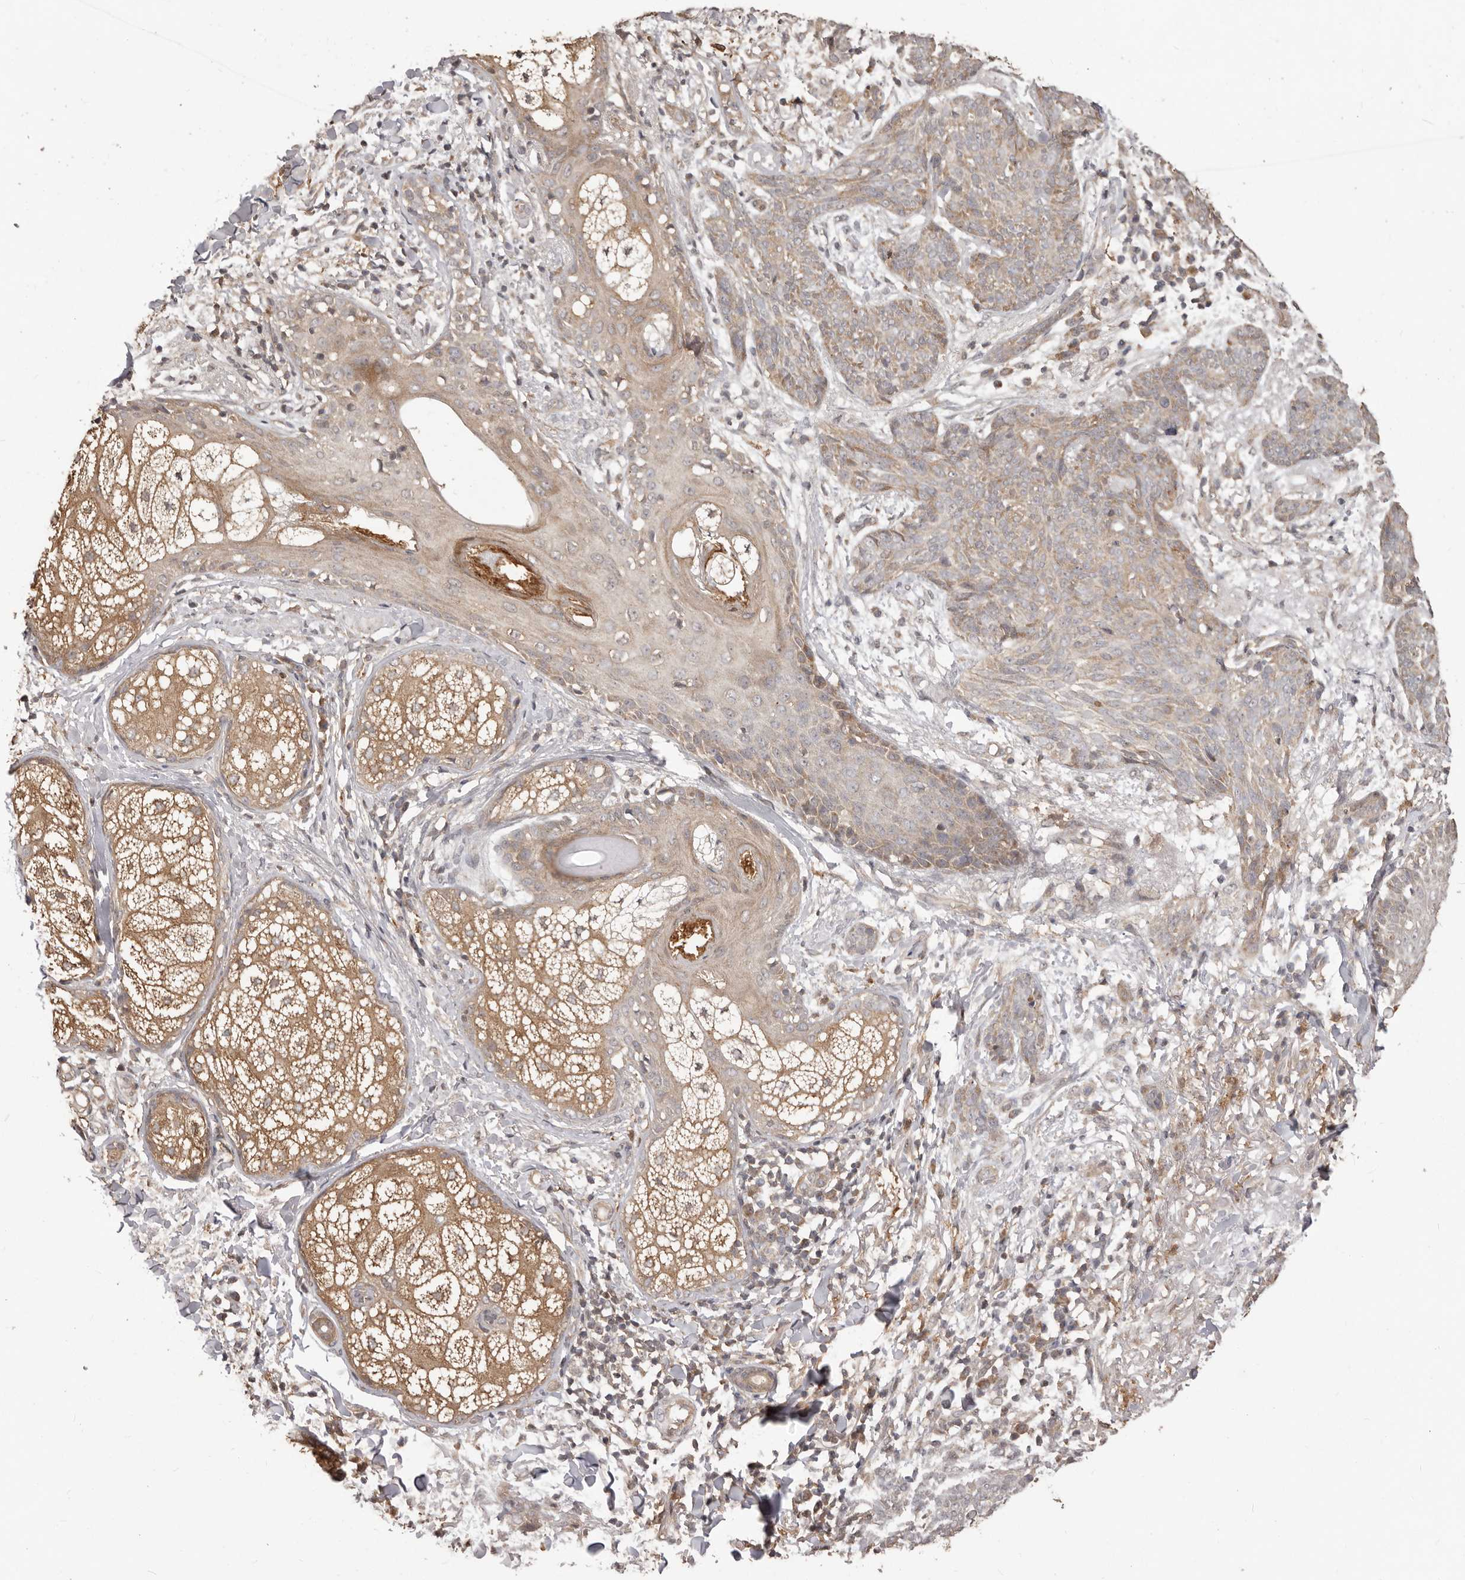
{"staining": {"intensity": "weak", "quantity": "<25%", "location": "cytoplasmic/membranous"}, "tissue": "skin cancer", "cell_type": "Tumor cells", "image_type": "cancer", "snomed": [{"axis": "morphology", "description": "Basal cell carcinoma"}, {"axis": "topography", "description": "Skin"}], "caption": "Basal cell carcinoma (skin) stained for a protein using immunohistochemistry displays no staining tumor cells.", "gene": "MTO1", "patient": {"sex": "male", "age": 85}}